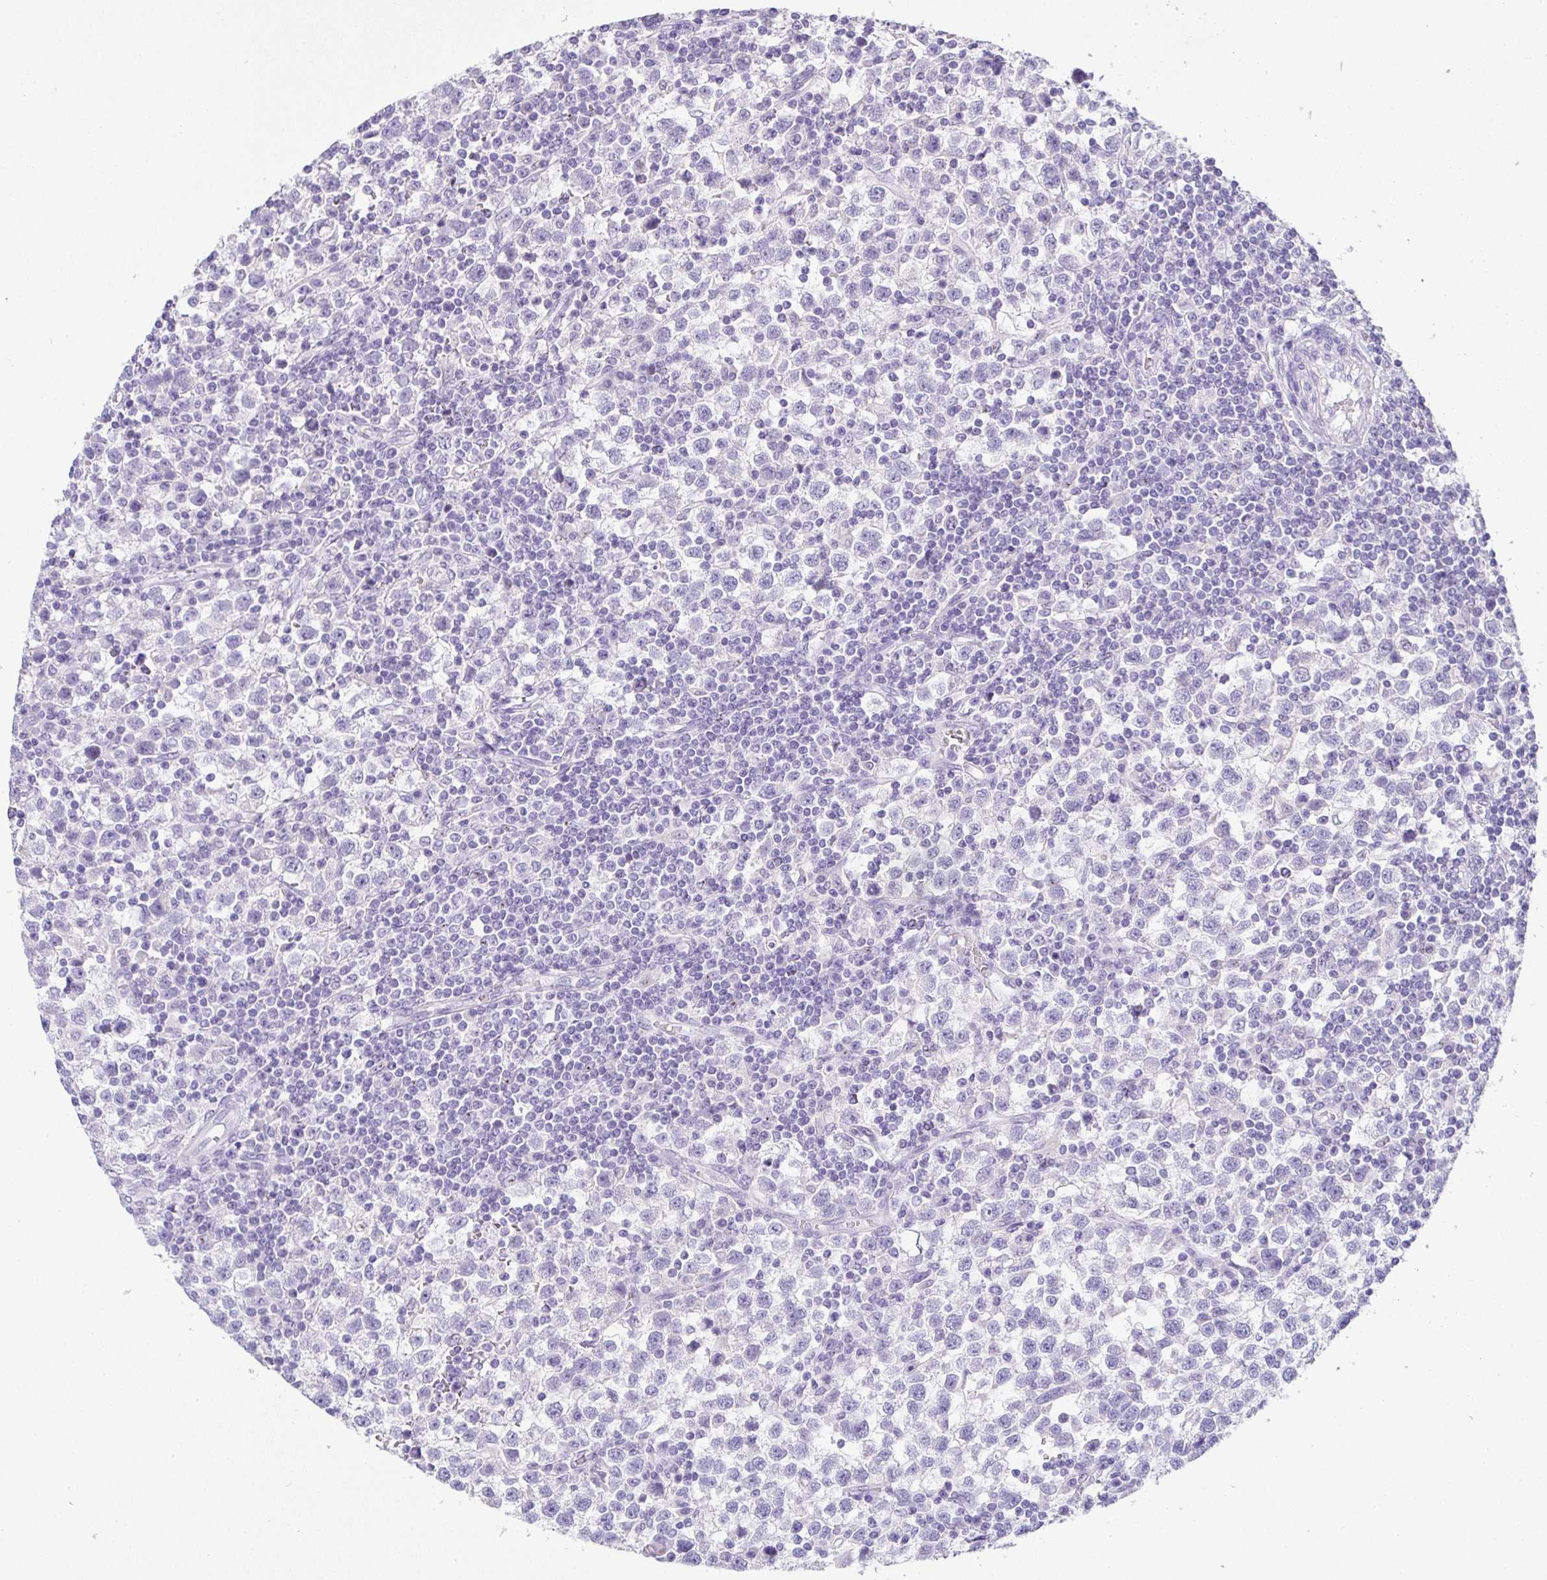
{"staining": {"intensity": "negative", "quantity": "none", "location": "none"}, "tissue": "testis cancer", "cell_type": "Tumor cells", "image_type": "cancer", "snomed": [{"axis": "morphology", "description": "Seminoma, NOS"}, {"axis": "topography", "description": "Testis"}], "caption": "Immunohistochemistry of testis cancer demonstrates no positivity in tumor cells. The staining was performed using DAB to visualize the protein expression in brown, while the nuclei were stained in blue with hematoxylin (Magnification: 20x).", "gene": "TMEM241", "patient": {"sex": "male", "age": 34}}